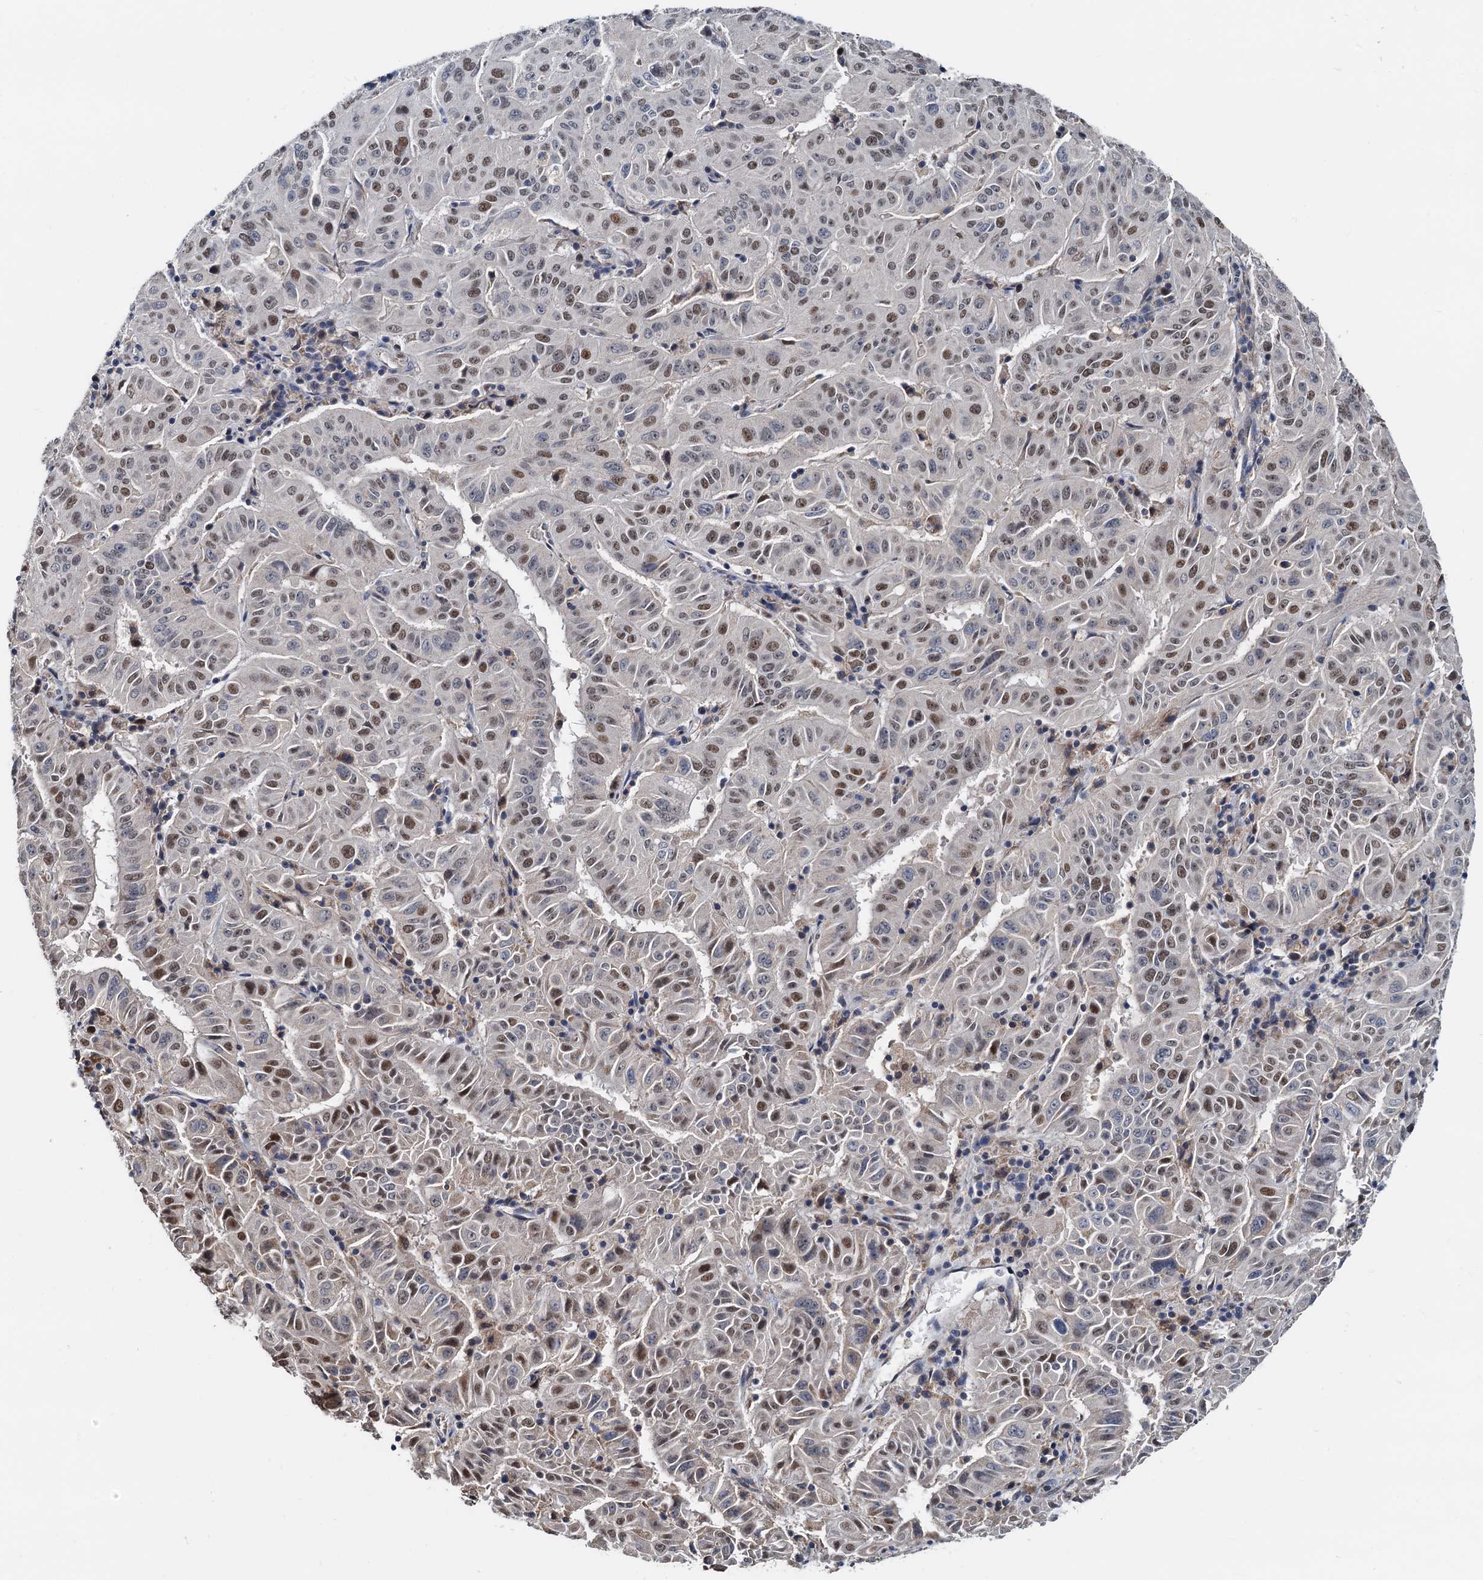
{"staining": {"intensity": "moderate", "quantity": ">75%", "location": "nuclear"}, "tissue": "pancreatic cancer", "cell_type": "Tumor cells", "image_type": "cancer", "snomed": [{"axis": "morphology", "description": "Adenocarcinoma, NOS"}, {"axis": "topography", "description": "Pancreas"}], "caption": "DAB (3,3'-diaminobenzidine) immunohistochemical staining of adenocarcinoma (pancreatic) displays moderate nuclear protein expression in approximately >75% of tumor cells.", "gene": "MCMBP", "patient": {"sex": "male", "age": 63}}